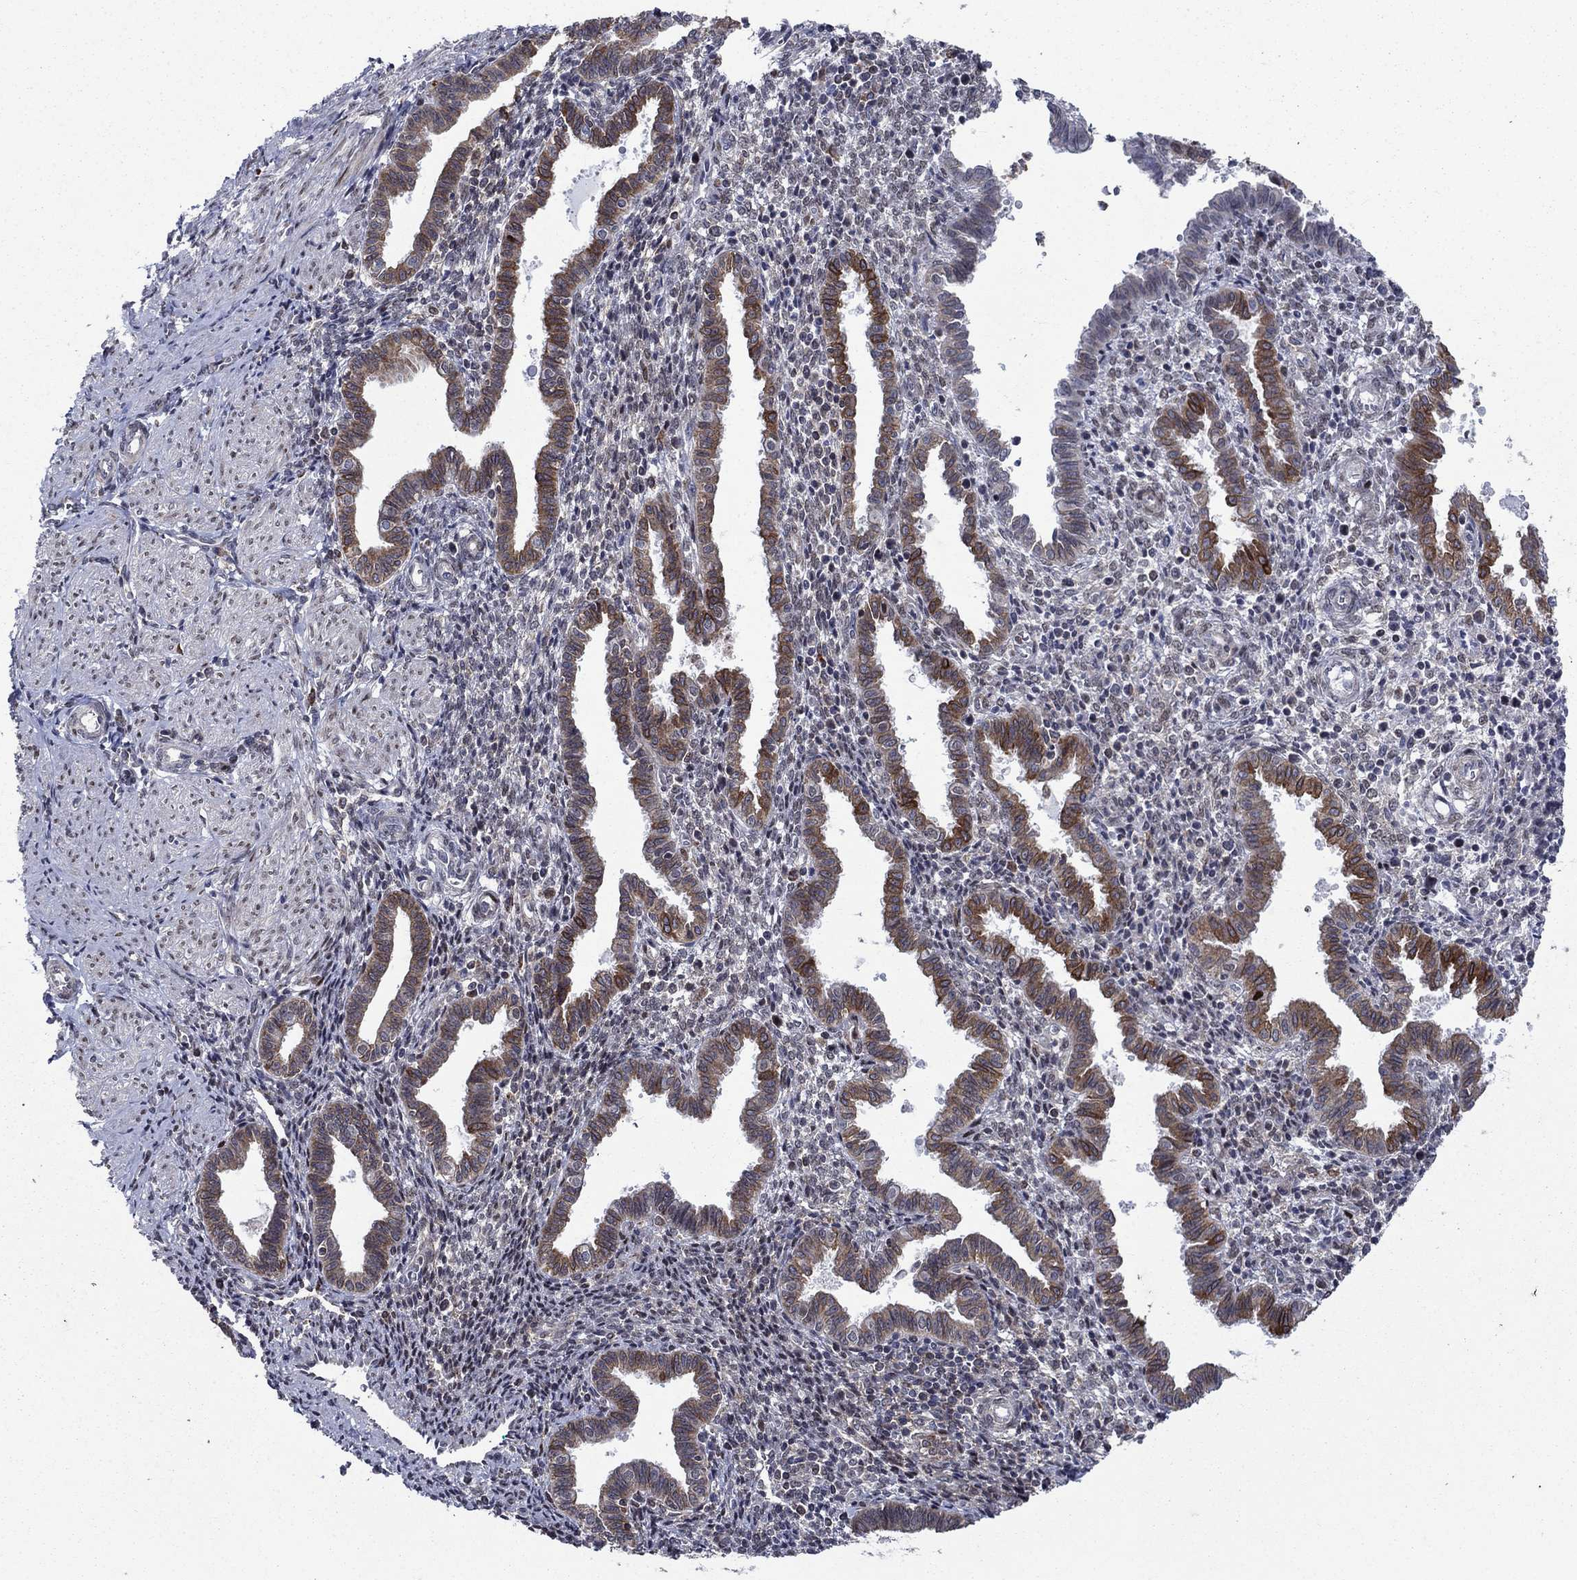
{"staining": {"intensity": "moderate", "quantity": "<25%", "location": "cytoplasmic/membranous"}, "tissue": "endometrium", "cell_type": "Cells in endometrial stroma", "image_type": "normal", "snomed": [{"axis": "morphology", "description": "Normal tissue, NOS"}, {"axis": "topography", "description": "Endometrium"}], "caption": "Immunohistochemical staining of normal endometrium shows <25% levels of moderate cytoplasmic/membranous protein expression in approximately <25% of cells in endometrial stroma. (Stains: DAB (3,3'-diaminobenzidine) in brown, nuclei in blue, Microscopy: brightfield microscopy at high magnification).", "gene": "DHRS7", "patient": {"sex": "female", "age": 37}}